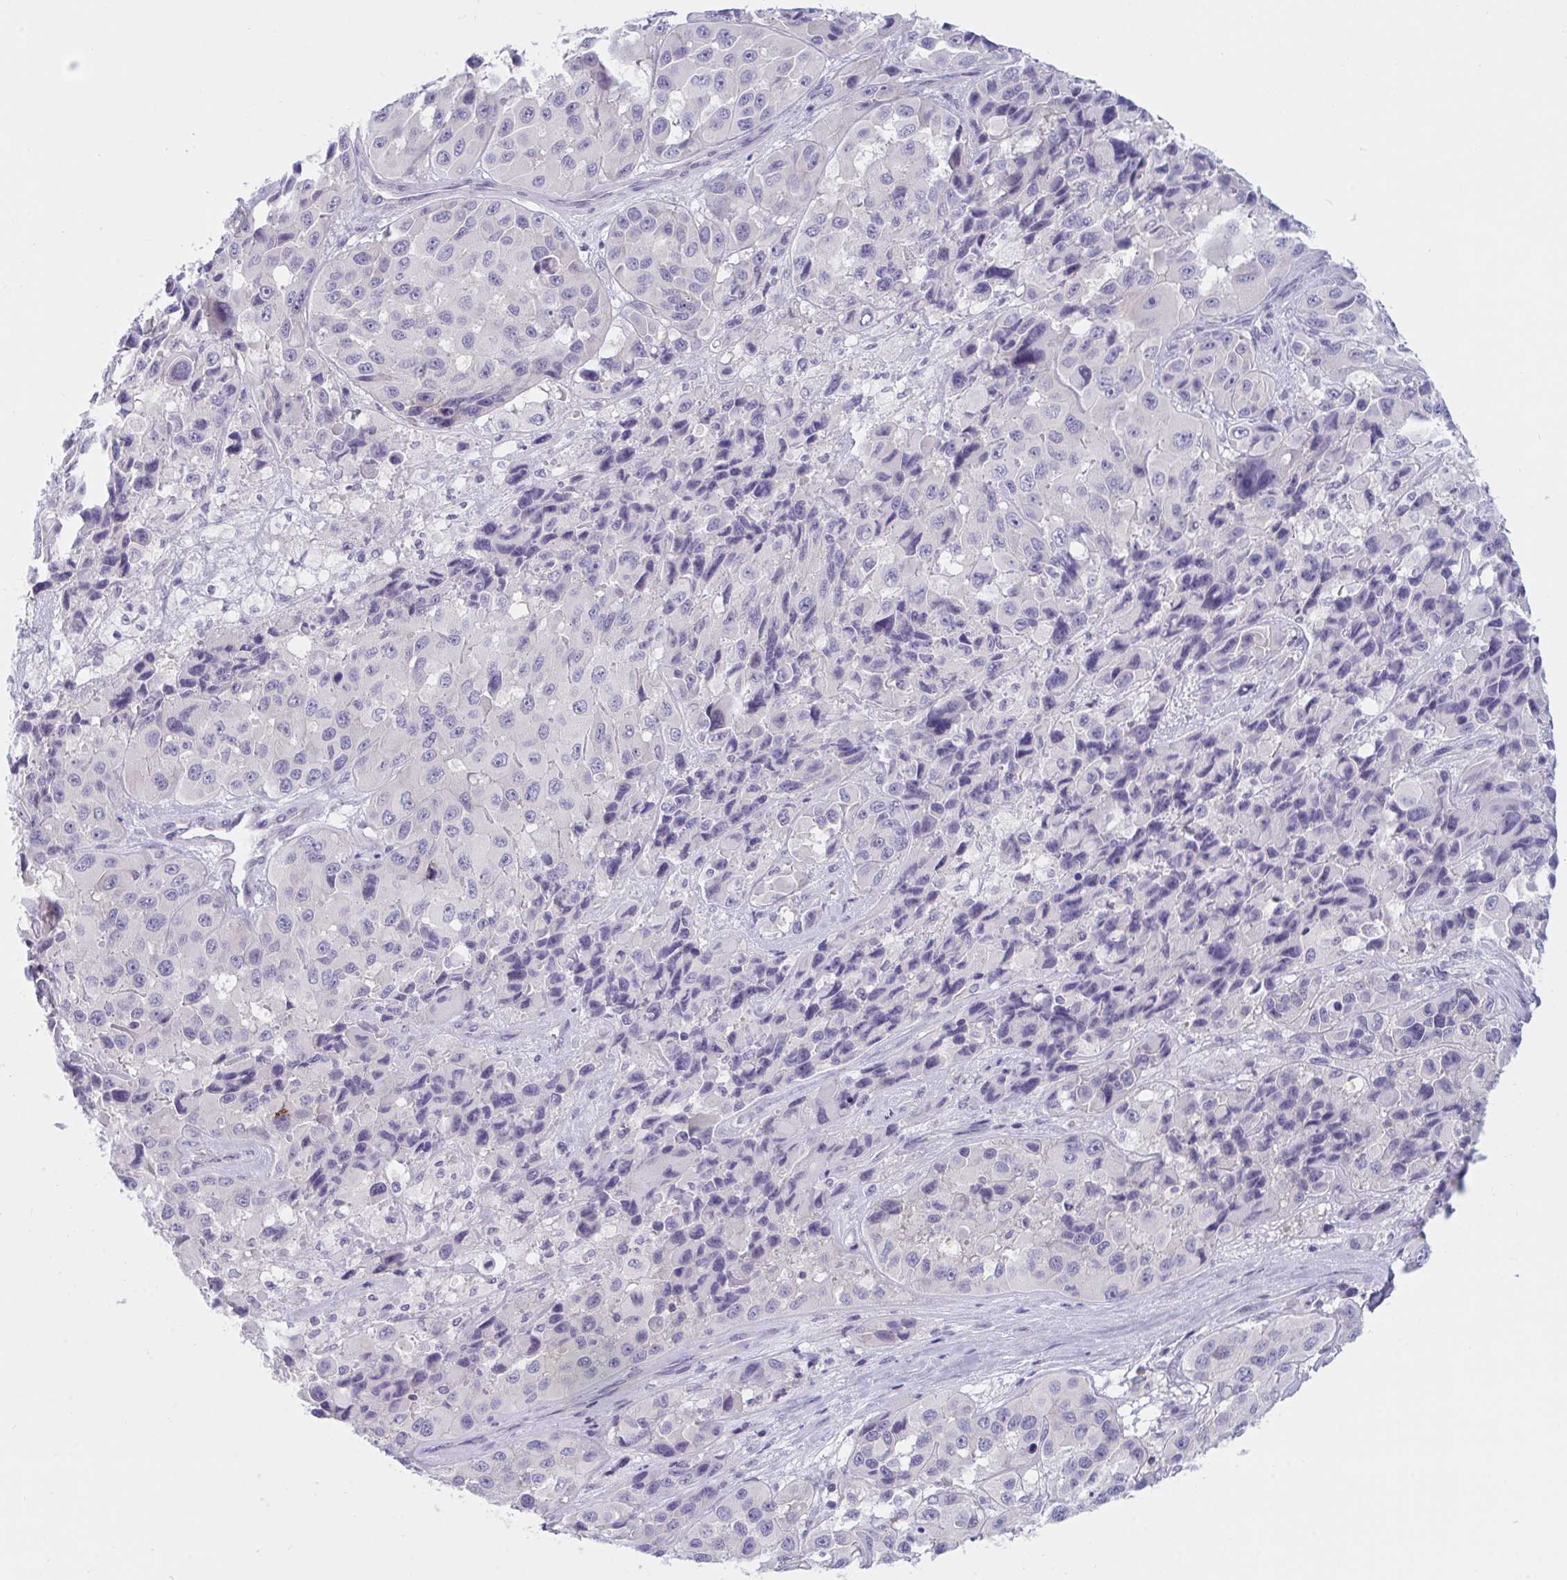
{"staining": {"intensity": "negative", "quantity": "none", "location": "none"}, "tissue": "melanoma", "cell_type": "Tumor cells", "image_type": "cancer", "snomed": [{"axis": "morphology", "description": "Malignant melanoma, Metastatic site"}, {"axis": "topography", "description": "Lymph node"}], "caption": "Immunohistochemistry of human malignant melanoma (metastatic site) displays no staining in tumor cells.", "gene": "NAA30", "patient": {"sex": "female", "age": 65}}